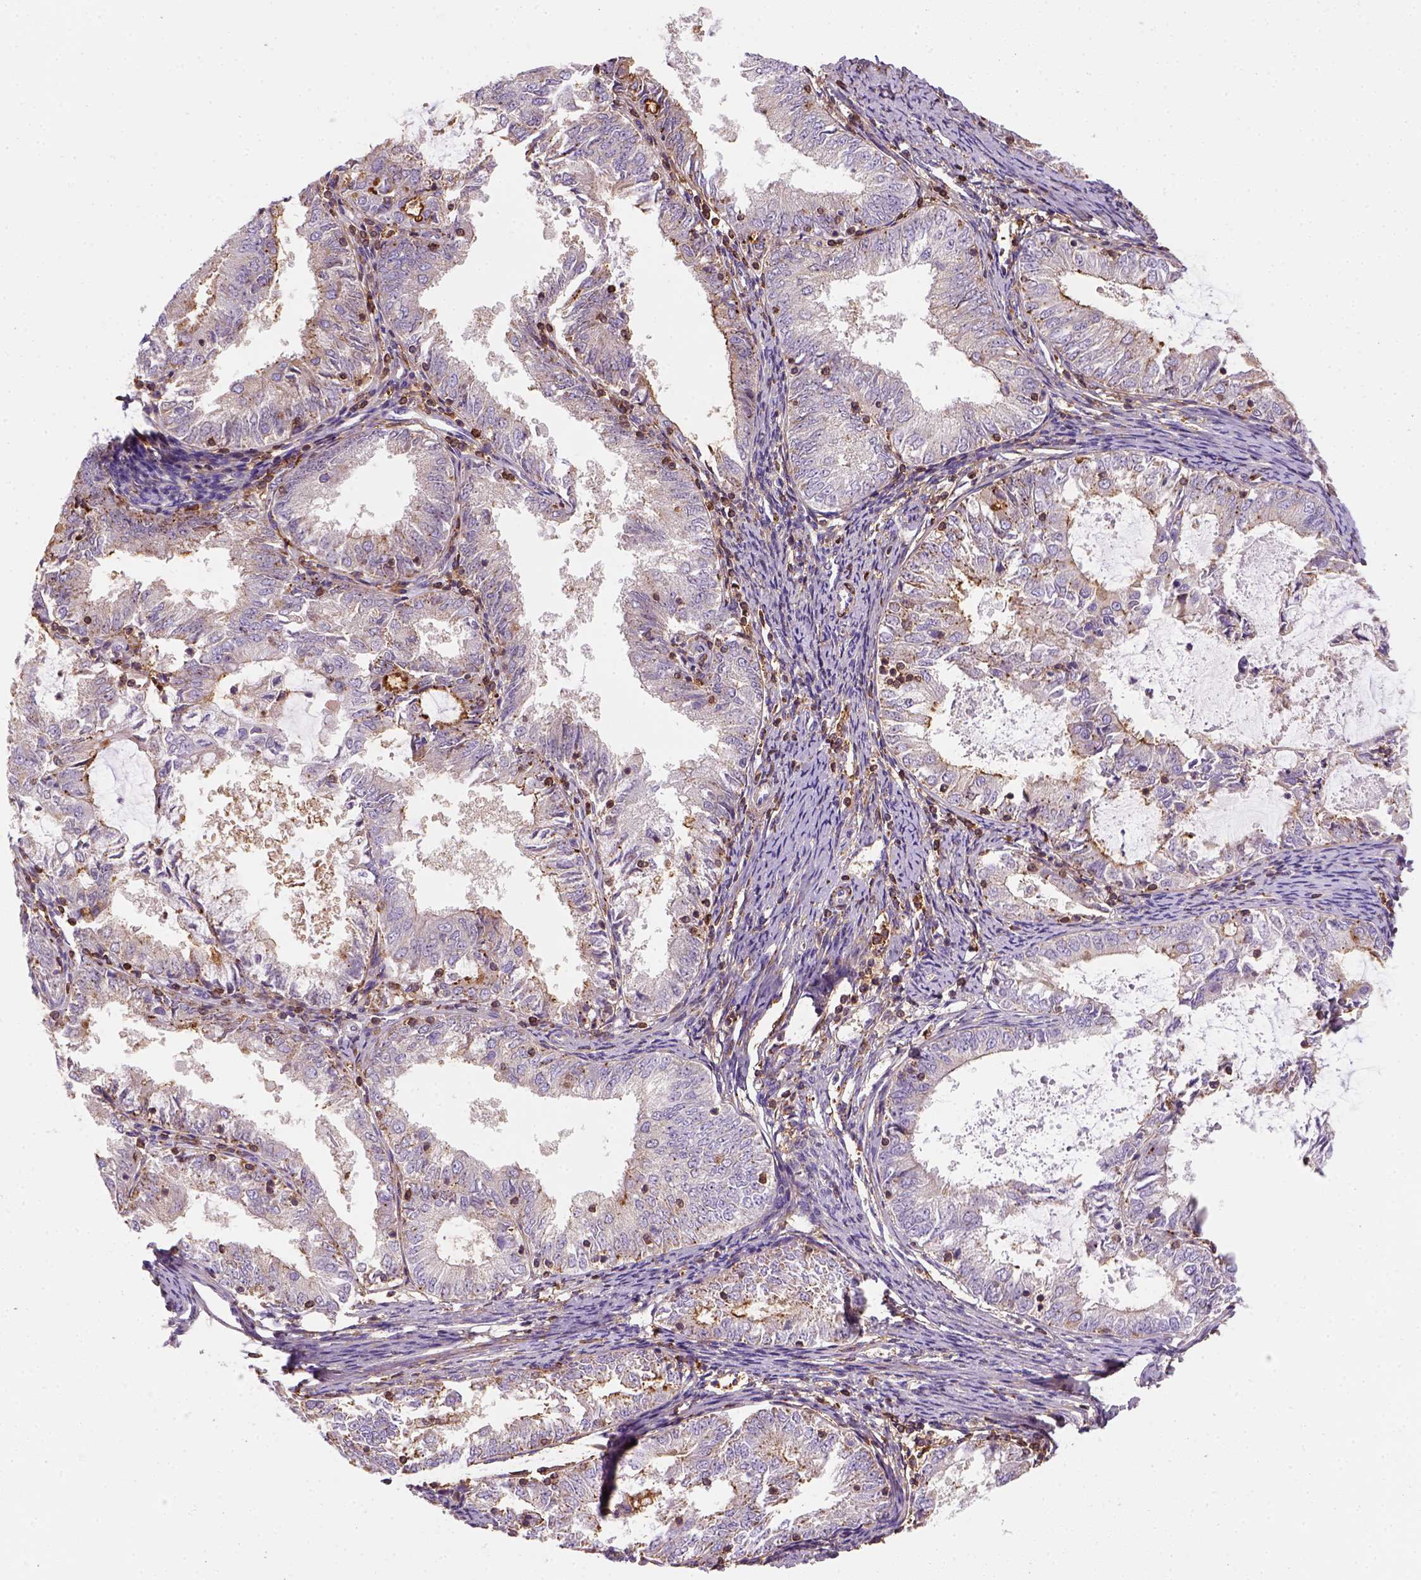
{"staining": {"intensity": "negative", "quantity": "none", "location": "none"}, "tissue": "endometrial cancer", "cell_type": "Tumor cells", "image_type": "cancer", "snomed": [{"axis": "morphology", "description": "Adenocarcinoma, NOS"}, {"axis": "topography", "description": "Endometrium"}], "caption": "Tumor cells are negative for brown protein staining in endometrial adenocarcinoma.", "gene": "GPRC5D", "patient": {"sex": "female", "age": 57}}